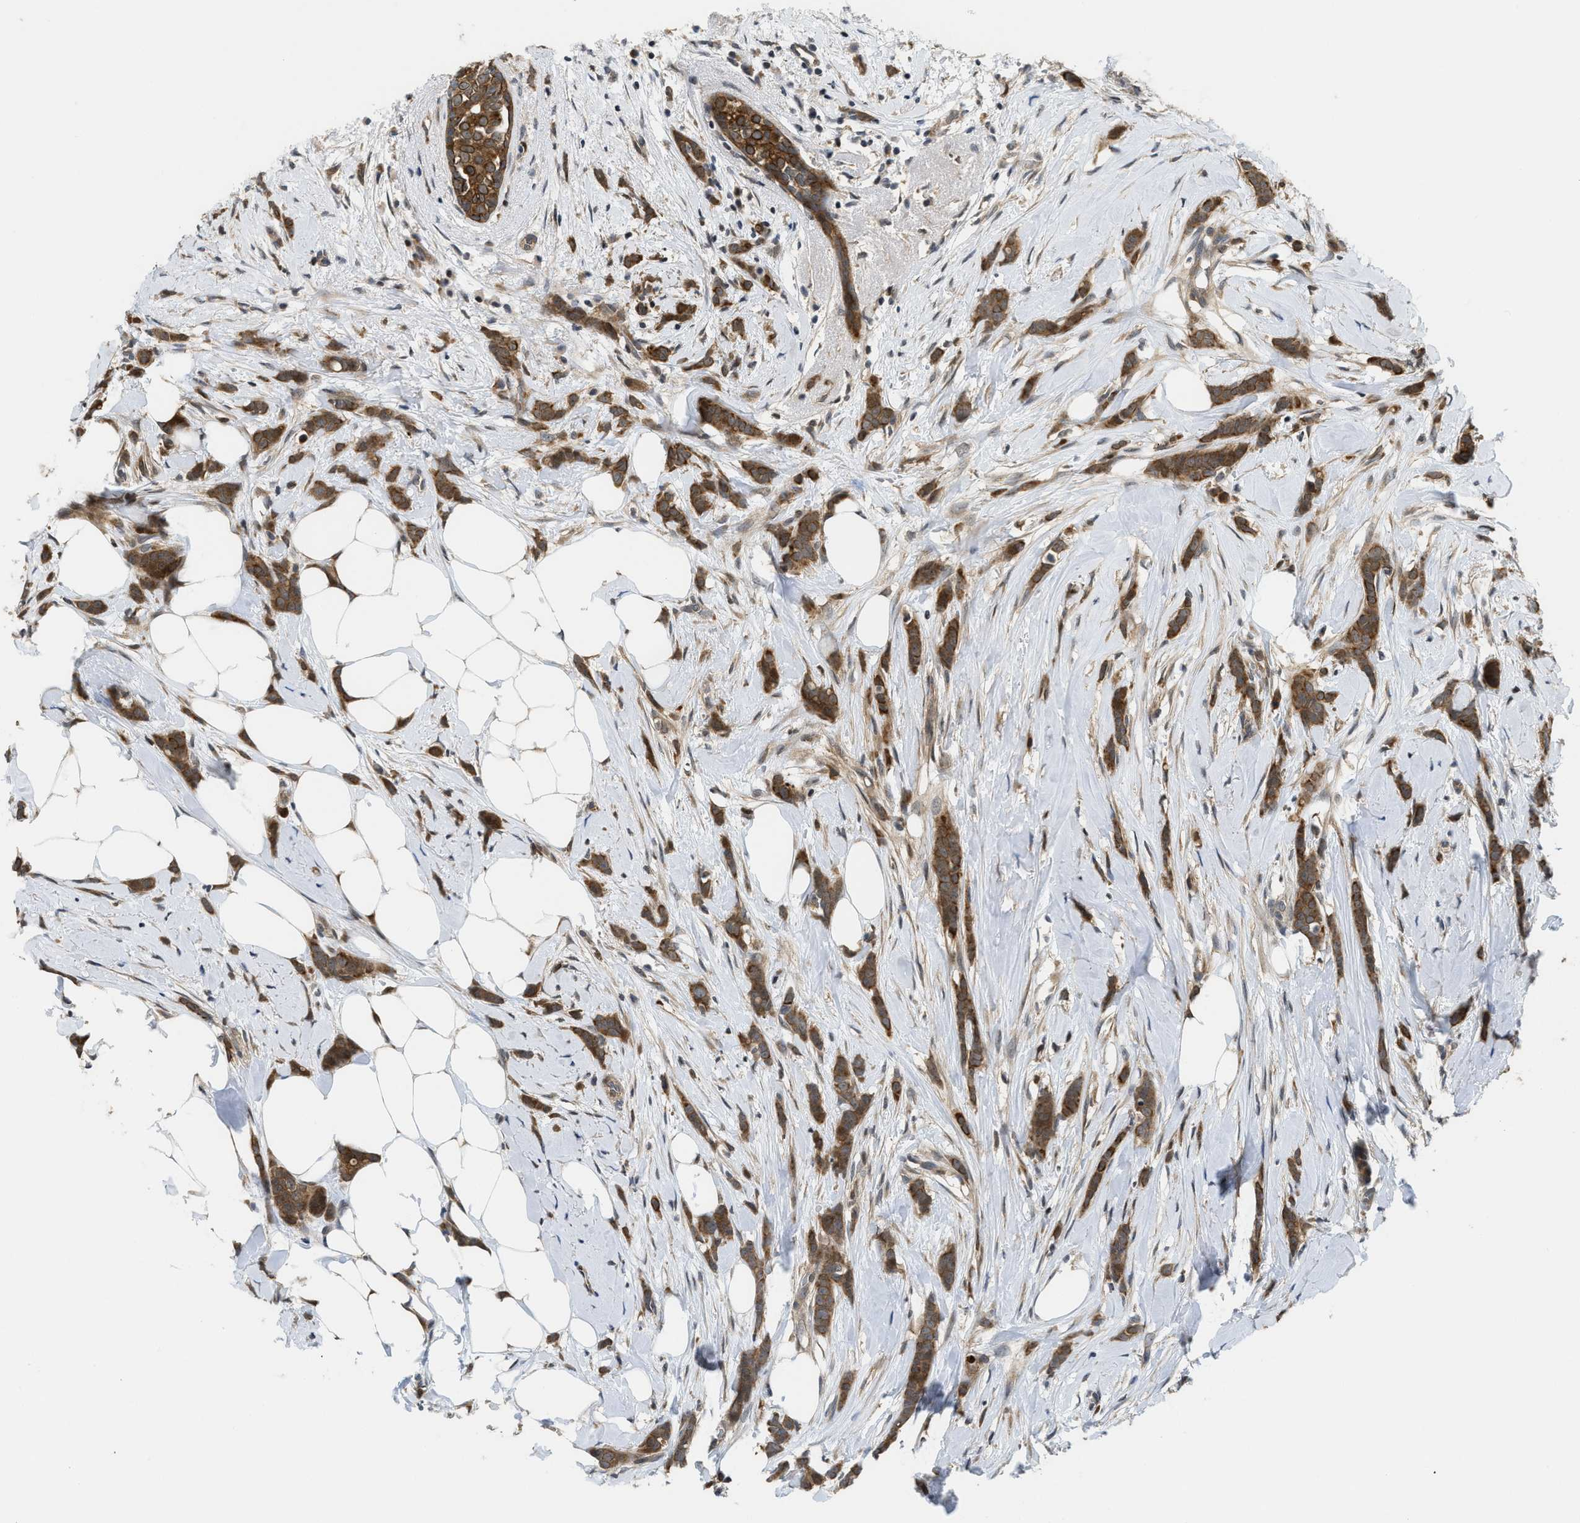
{"staining": {"intensity": "moderate", "quantity": ">75%", "location": "cytoplasmic/membranous"}, "tissue": "breast cancer", "cell_type": "Tumor cells", "image_type": "cancer", "snomed": [{"axis": "morphology", "description": "Lobular carcinoma, in situ"}, {"axis": "morphology", "description": "Lobular carcinoma"}, {"axis": "topography", "description": "Breast"}], "caption": "Tumor cells display moderate cytoplasmic/membranous expression in about >75% of cells in breast cancer.", "gene": "DNAJC28", "patient": {"sex": "female", "age": 41}}